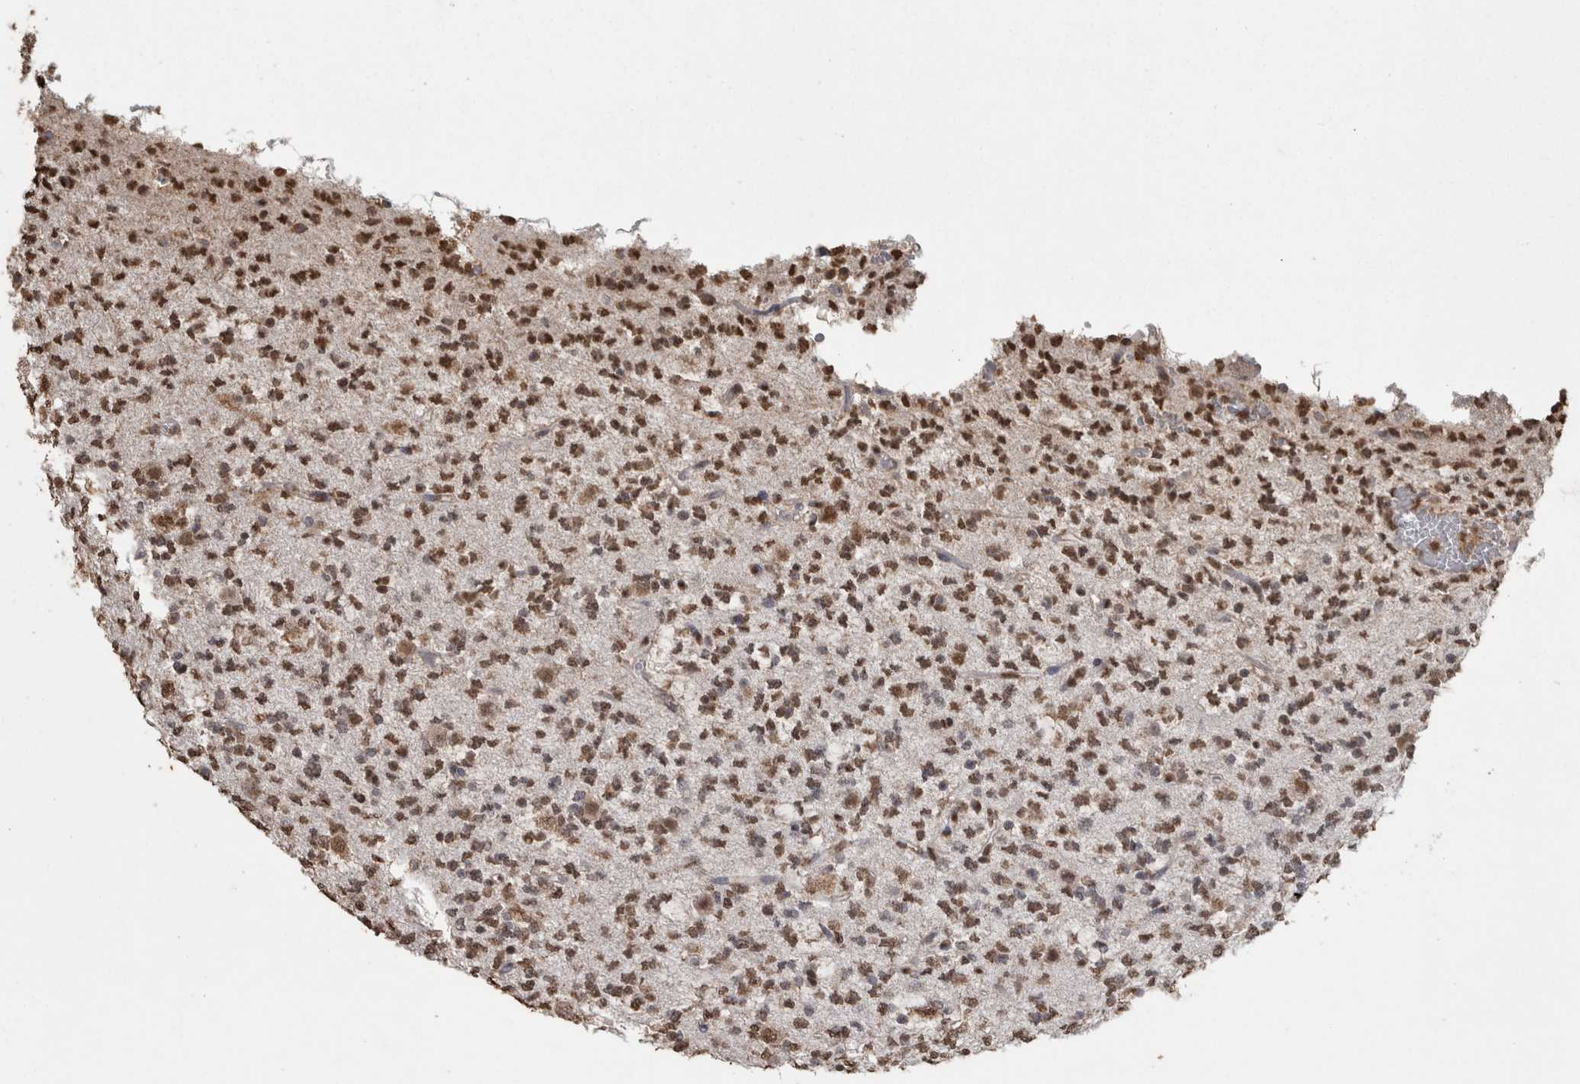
{"staining": {"intensity": "moderate", "quantity": ">75%", "location": "nuclear"}, "tissue": "glioma", "cell_type": "Tumor cells", "image_type": "cancer", "snomed": [{"axis": "morphology", "description": "Glioma, malignant, Low grade"}, {"axis": "topography", "description": "Brain"}], "caption": "Tumor cells show medium levels of moderate nuclear staining in about >75% of cells in human malignant glioma (low-grade).", "gene": "SMAD7", "patient": {"sex": "male", "age": 38}}